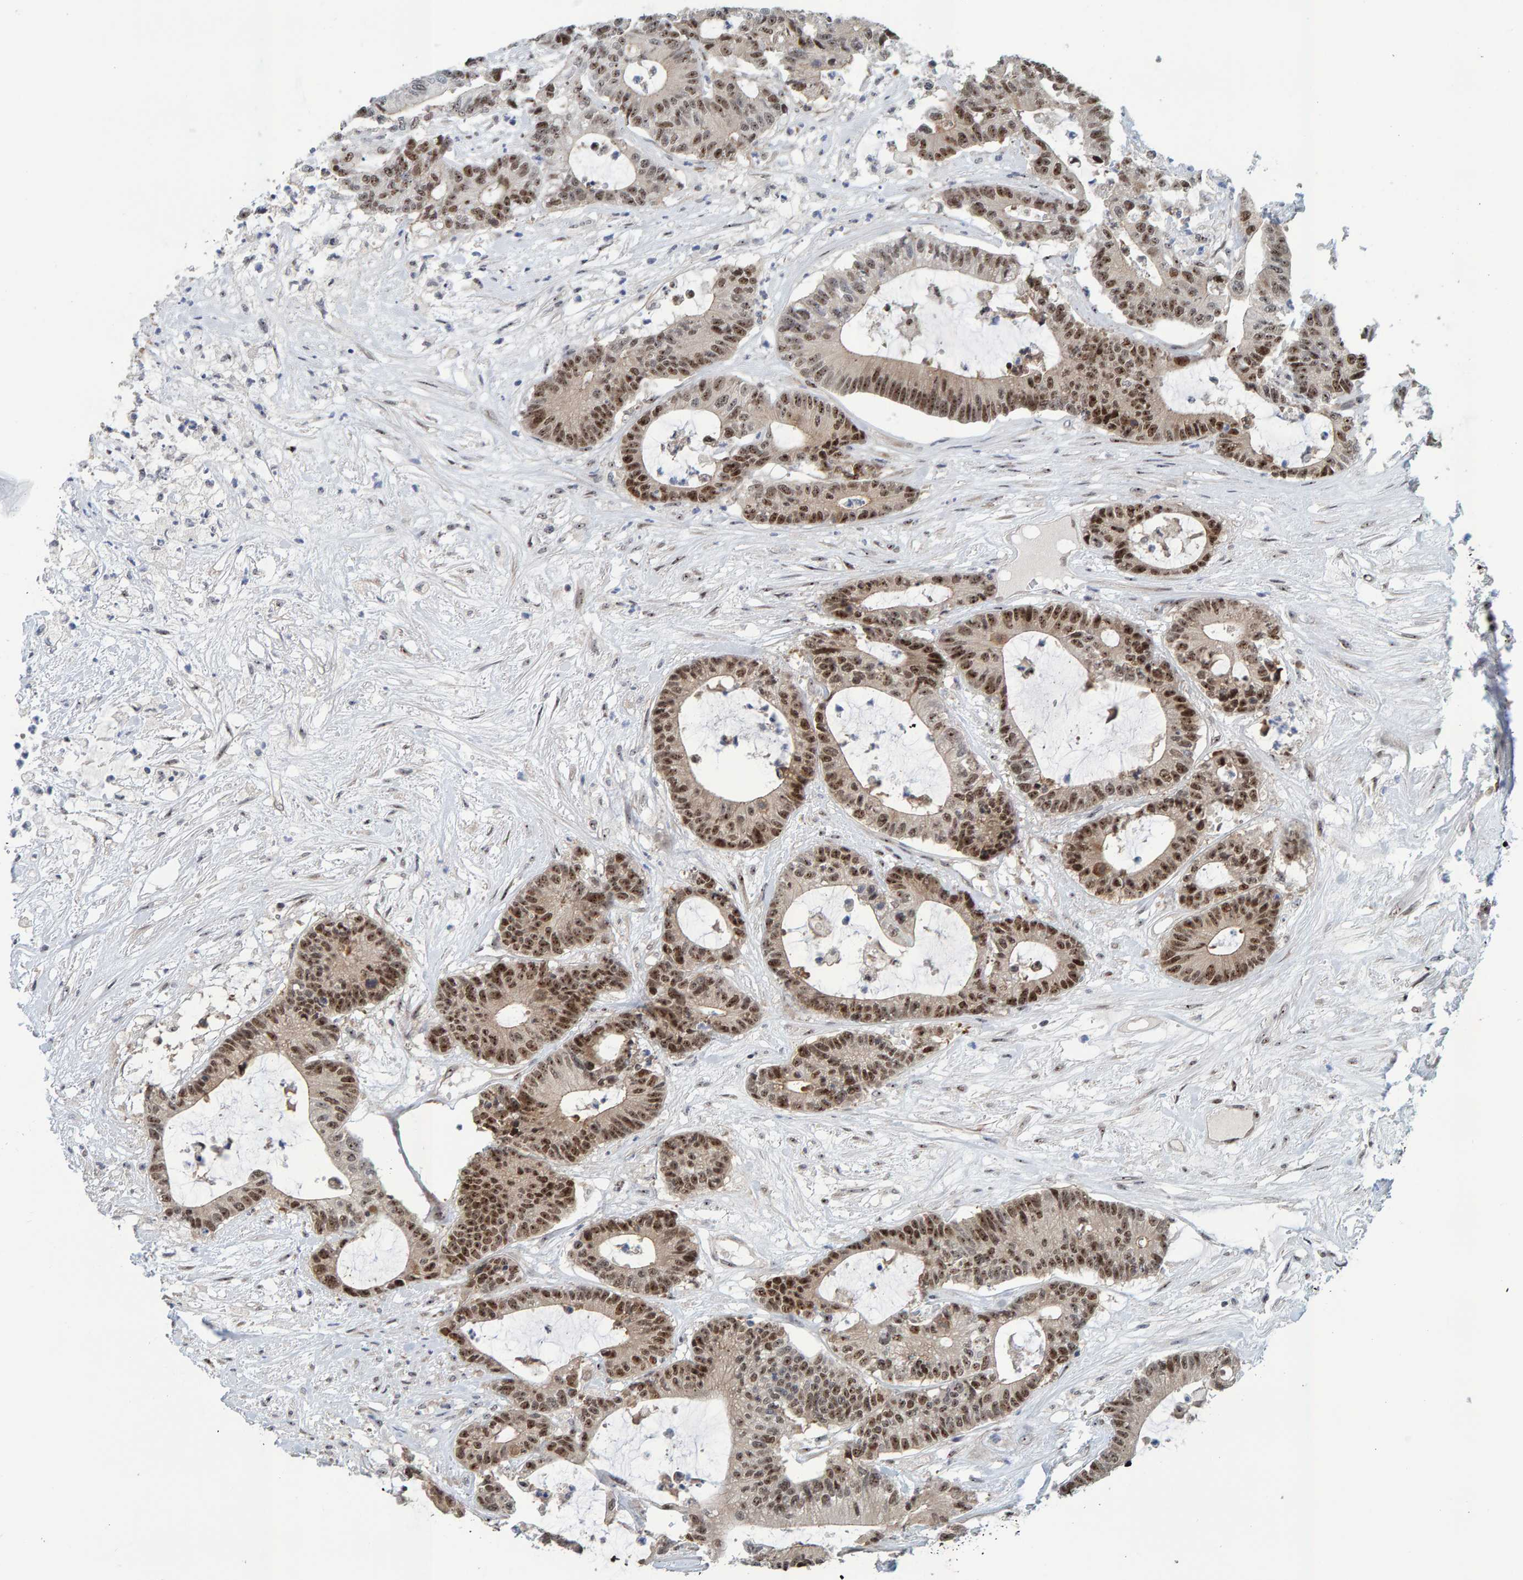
{"staining": {"intensity": "moderate", "quantity": ">75%", "location": "nuclear"}, "tissue": "colorectal cancer", "cell_type": "Tumor cells", "image_type": "cancer", "snomed": [{"axis": "morphology", "description": "Adenocarcinoma, NOS"}, {"axis": "topography", "description": "Colon"}], "caption": "Adenocarcinoma (colorectal) stained with a protein marker reveals moderate staining in tumor cells.", "gene": "POLR1E", "patient": {"sex": "female", "age": 84}}